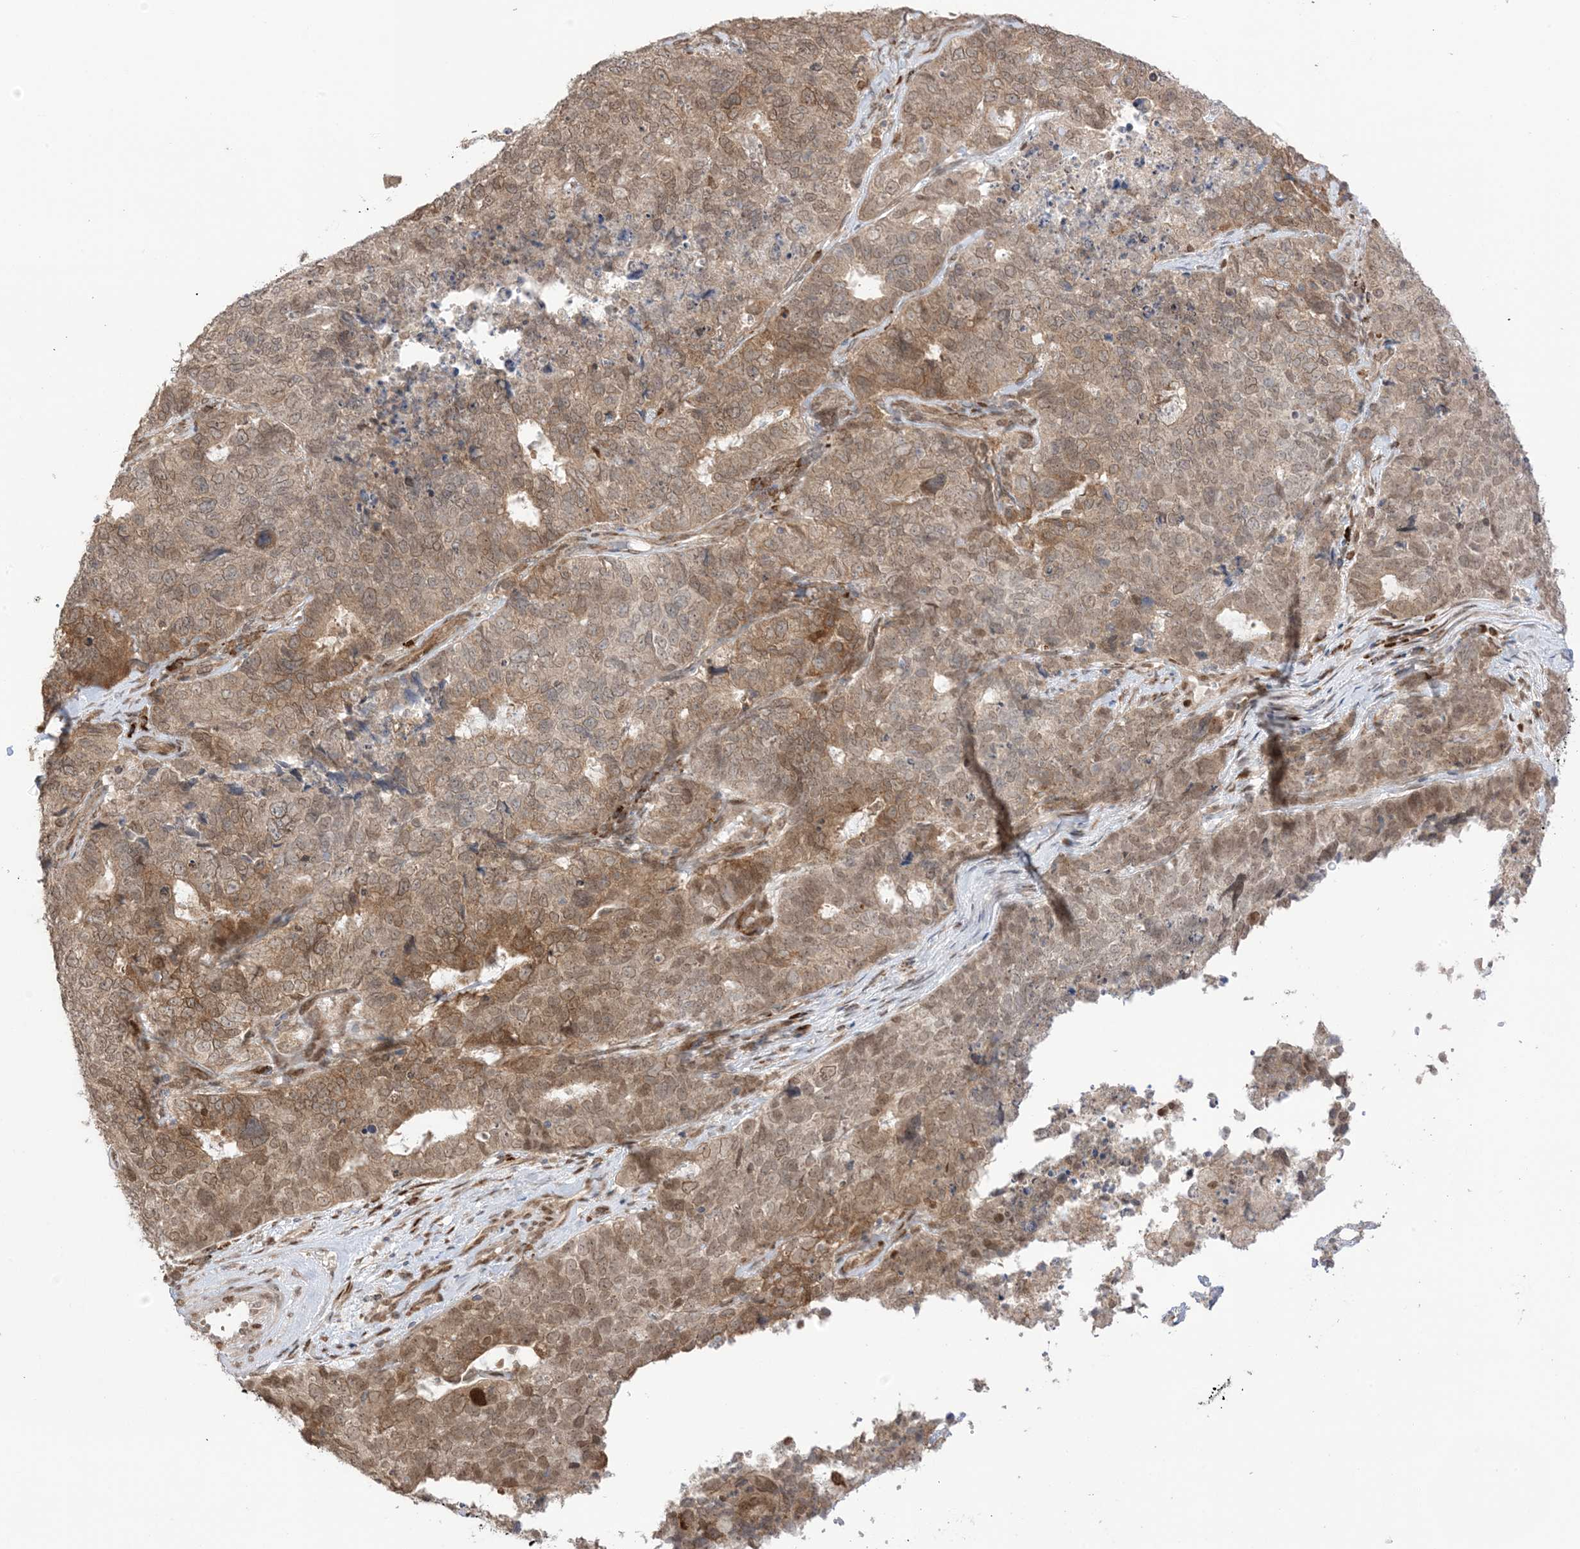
{"staining": {"intensity": "moderate", "quantity": ">75%", "location": "cytoplasmic/membranous,nuclear"}, "tissue": "cervical cancer", "cell_type": "Tumor cells", "image_type": "cancer", "snomed": [{"axis": "morphology", "description": "Squamous cell carcinoma, NOS"}, {"axis": "topography", "description": "Cervix"}], "caption": "Immunohistochemistry (DAB) staining of human cervical cancer shows moderate cytoplasmic/membranous and nuclear protein staining in approximately >75% of tumor cells.", "gene": "UBE2E2", "patient": {"sex": "female", "age": 63}}